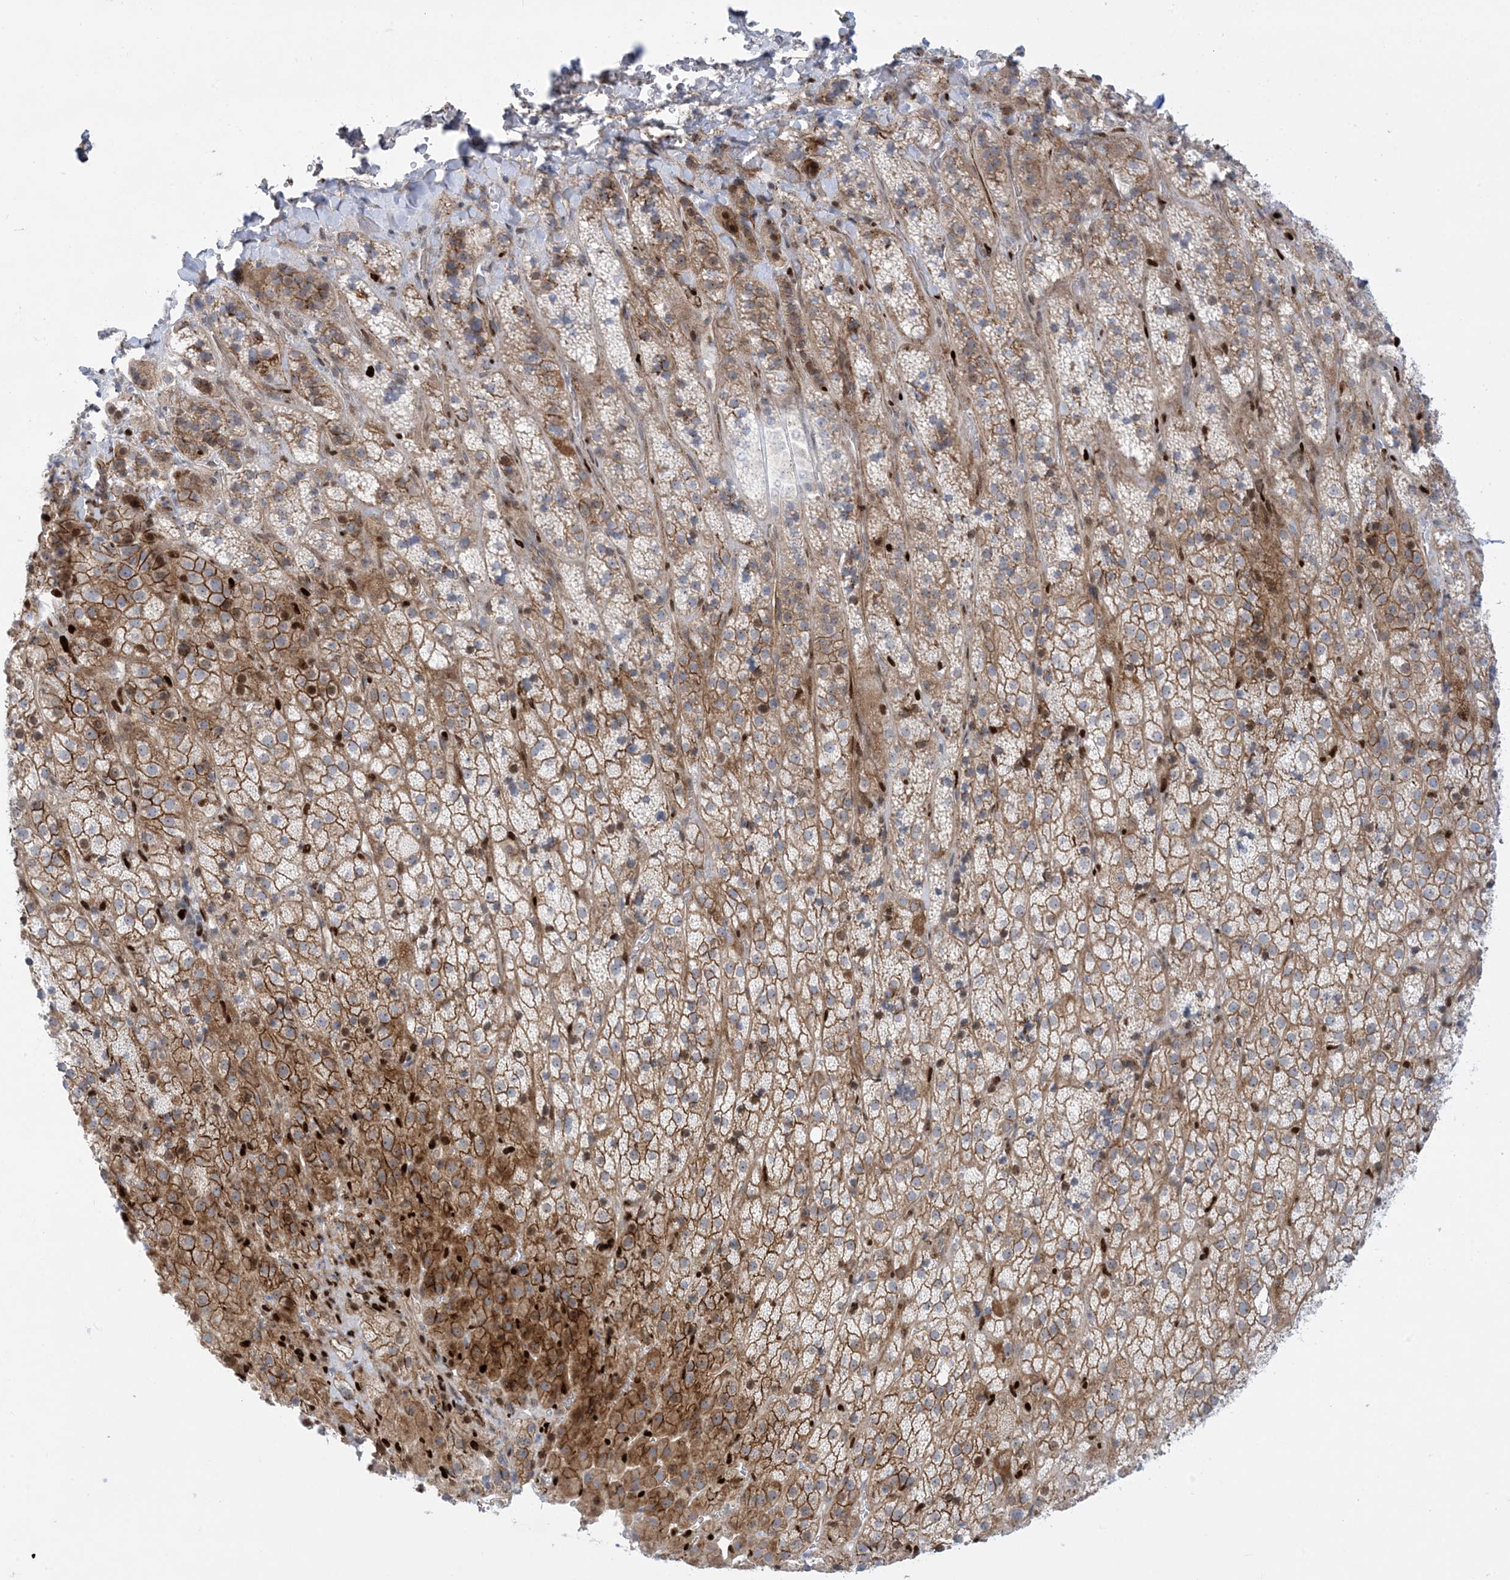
{"staining": {"intensity": "moderate", "quantity": "25%-75%", "location": "cytoplasmic/membranous,nuclear"}, "tissue": "adrenal gland", "cell_type": "Glandular cells", "image_type": "normal", "snomed": [{"axis": "morphology", "description": "Normal tissue, NOS"}, {"axis": "topography", "description": "Adrenal gland"}], "caption": "A high-resolution histopathology image shows IHC staining of normal adrenal gland, which exhibits moderate cytoplasmic/membranous,nuclear staining in about 25%-75% of glandular cells.", "gene": "MARS2", "patient": {"sex": "female", "age": 57}}